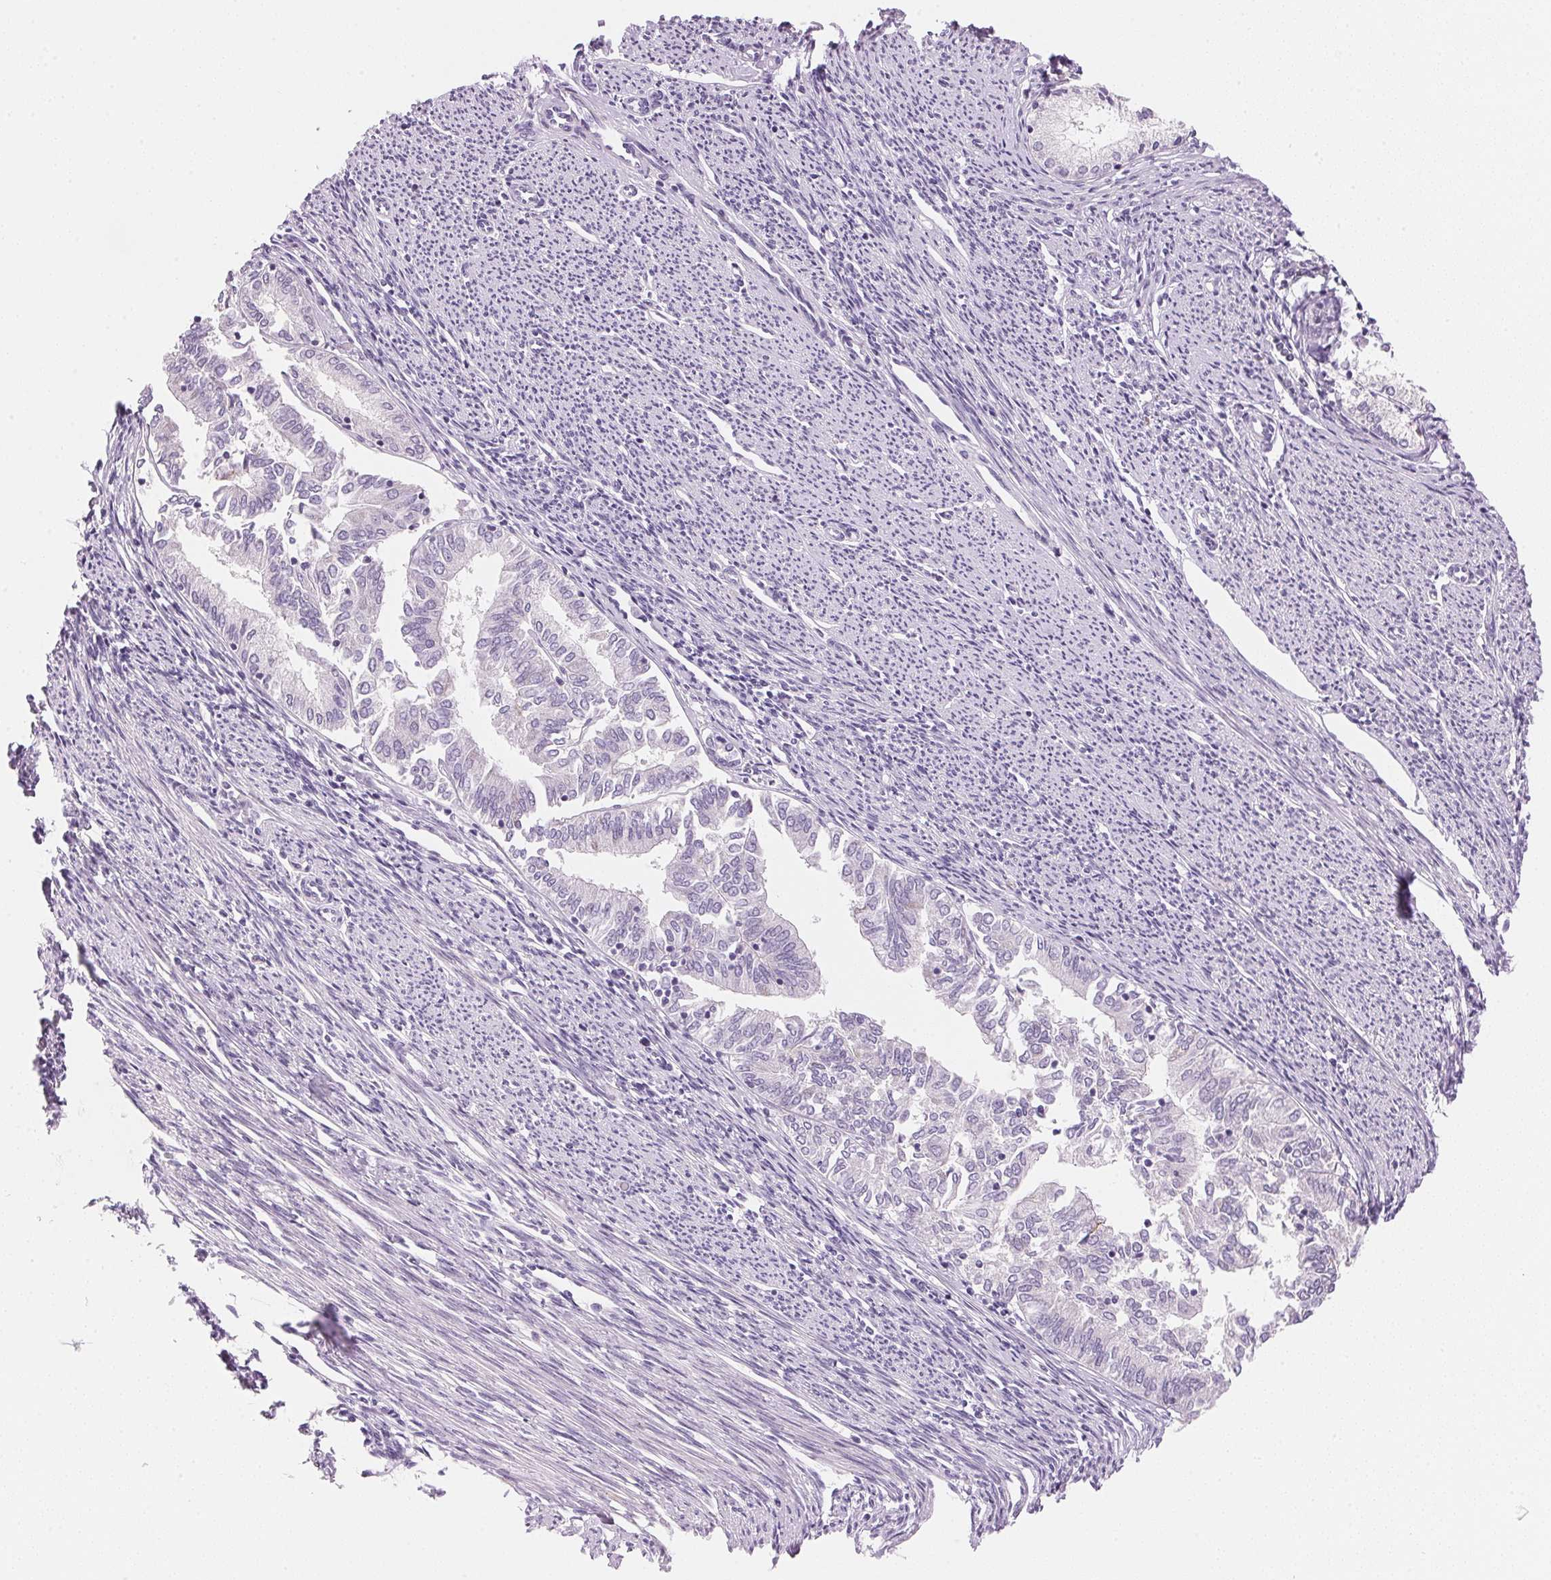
{"staining": {"intensity": "negative", "quantity": "none", "location": "none"}, "tissue": "endometrial cancer", "cell_type": "Tumor cells", "image_type": "cancer", "snomed": [{"axis": "morphology", "description": "Adenocarcinoma, NOS"}, {"axis": "topography", "description": "Endometrium"}], "caption": "High power microscopy photomicrograph of an IHC photomicrograph of endometrial adenocarcinoma, revealing no significant positivity in tumor cells. Nuclei are stained in blue.", "gene": "CYP11B1", "patient": {"sex": "female", "age": 79}}